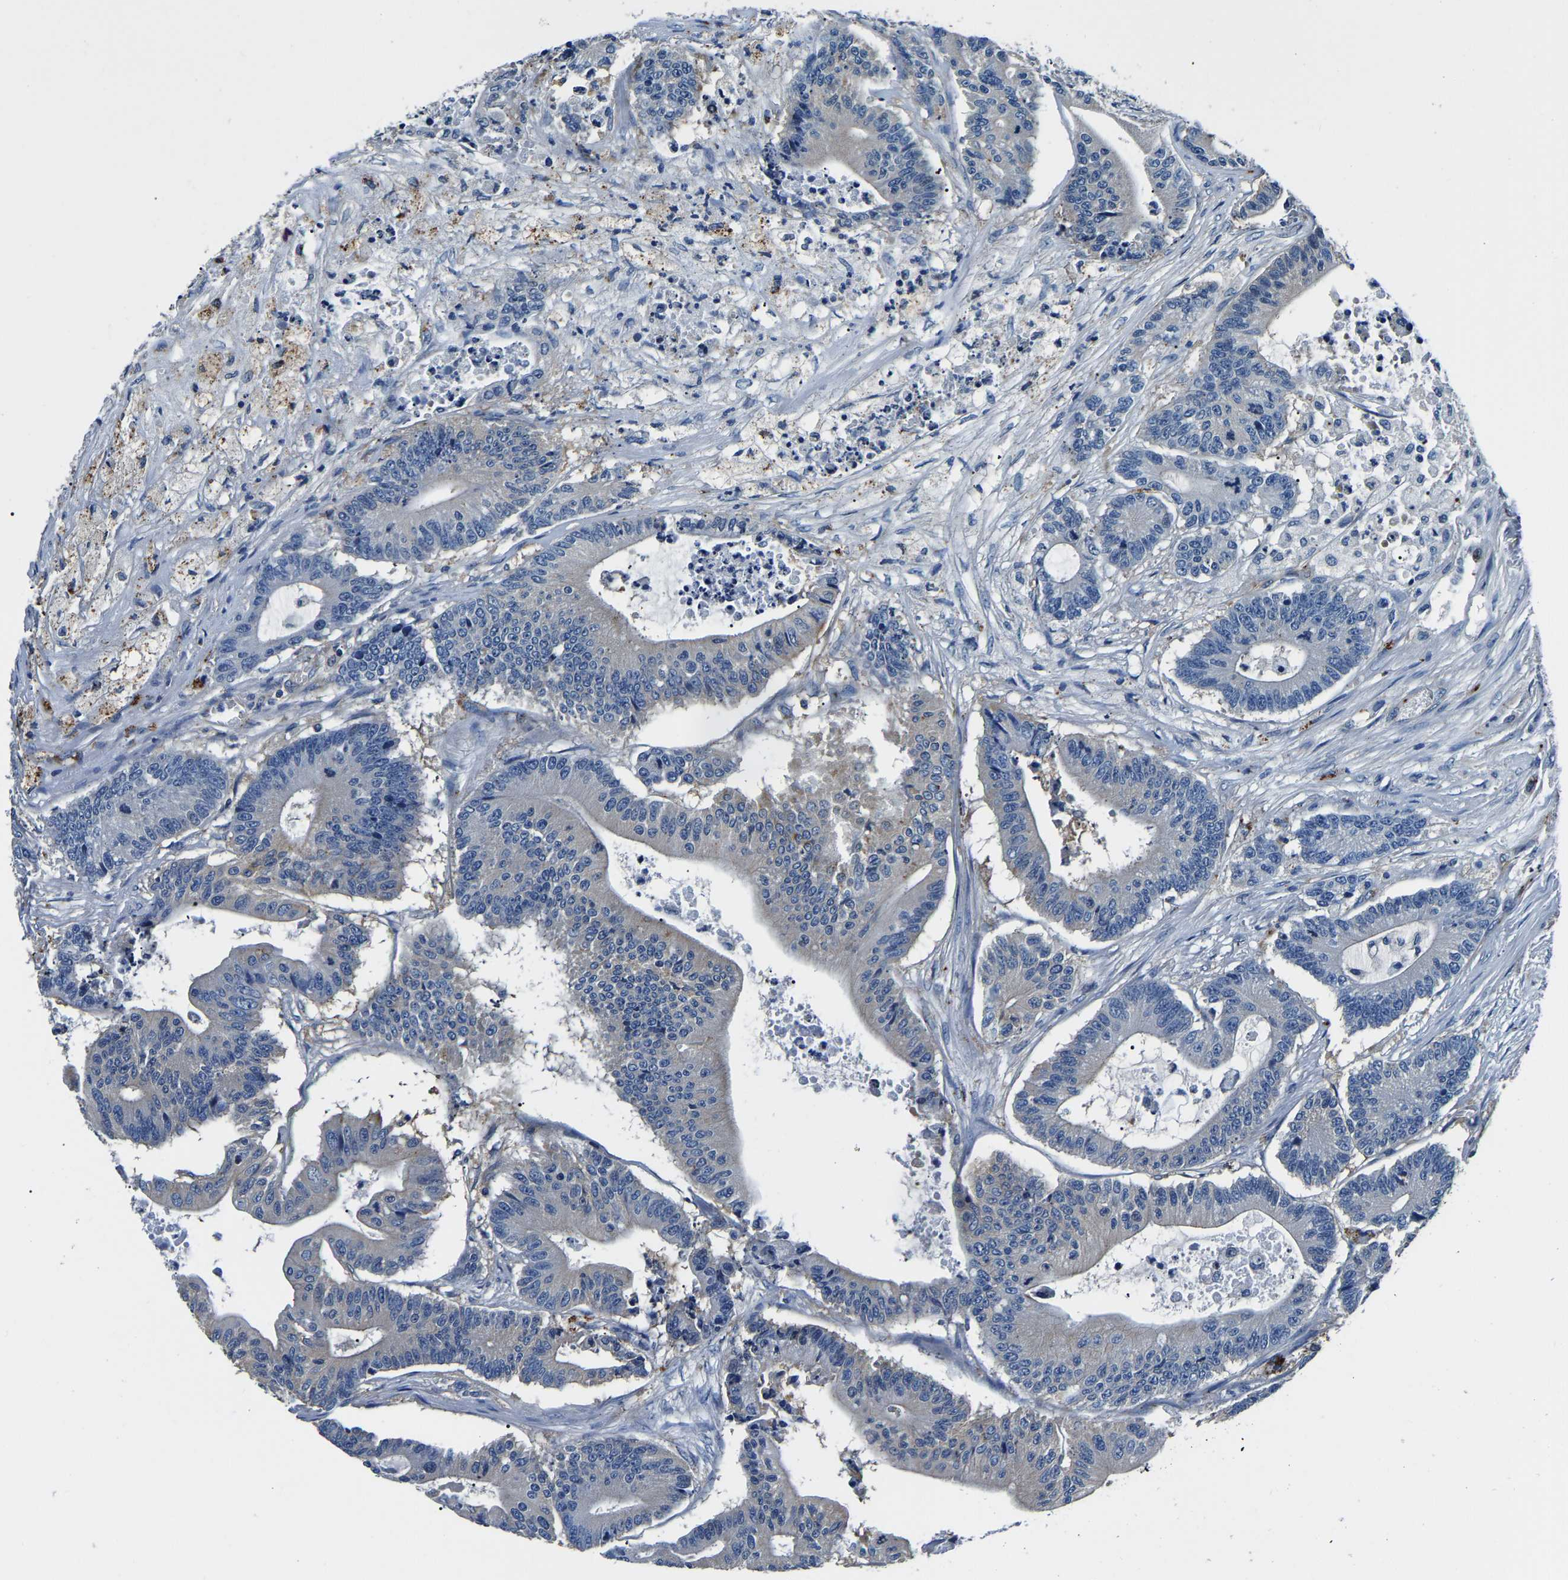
{"staining": {"intensity": "negative", "quantity": "none", "location": "none"}, "tissue": "colorectal cancer", "cell_type": "Tumor cells", "image_type": "cancer", "snomed": [{"axis": "morphology", "description": "Adenocarcinoma, NOS"}, {"axis": "topography", "description": "Colon"}], "caption": "Tumor cells are negative for protein expression in human adenocarcinoma (colorectal).", "gene": "SH3GLB1", "patient": {"sex": "female", "age": 84}}